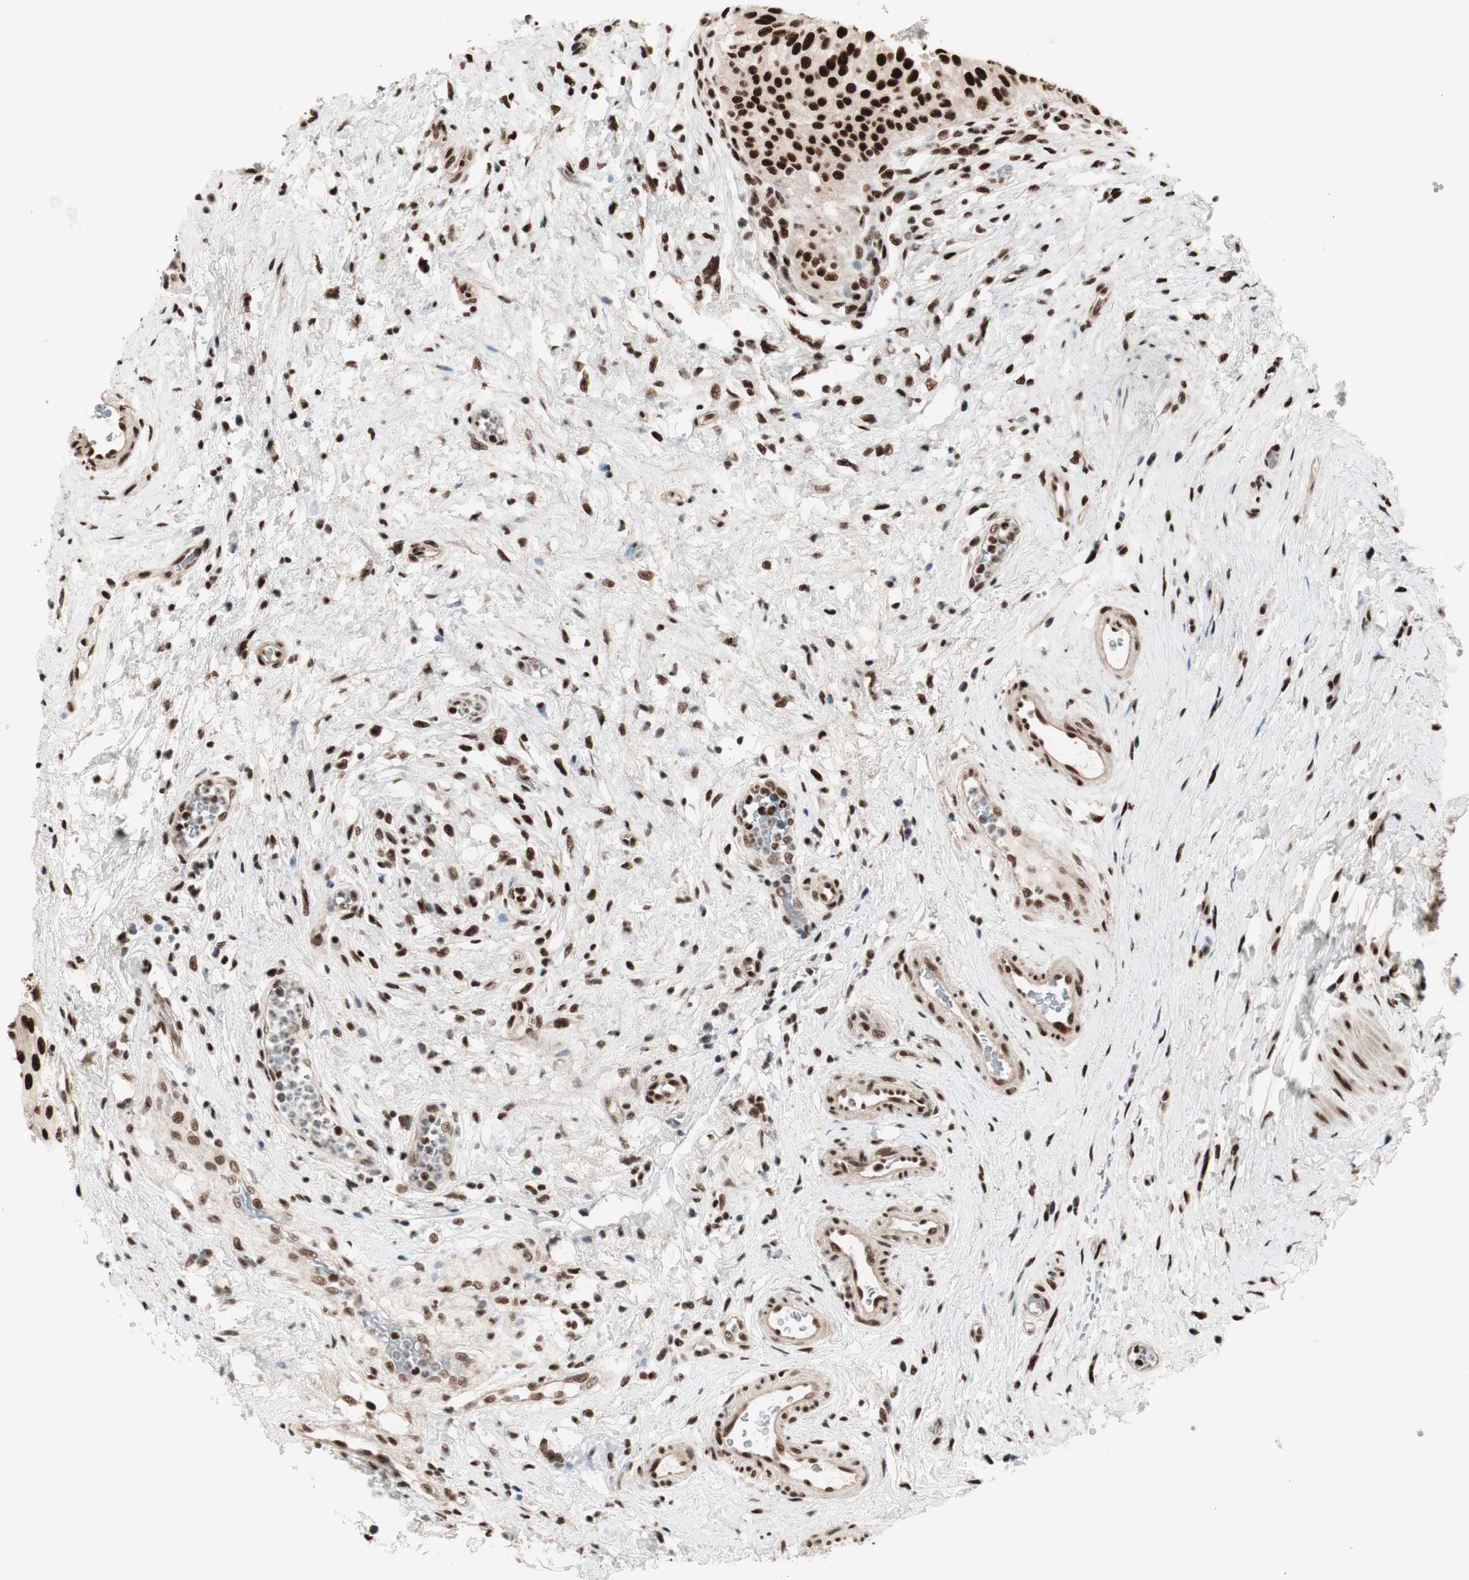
{"staining": {"intensity": "strong", "quantity": ">75%", "location": "nuclear"}, "tissue": "urinary bladder", "cell_type": "Urothelial cells", "image_type": "normal", "snomed": [{"axis": "morphology", "description": "Normal tissue, NOS"}, {"axis": "morphology", "description": "Urothelial carcinoma, High grade"}, {"axis": "topography", "description": "Urinary bladder"}], "caption": "Immunohistochemistry (IHC) histopathology image of unremarkable urinary bladder: human urinary bladder stained using IHC exhibits high levels of strong protein expression localized specifically in the nuclear of urothelial cells, appearing as a nuclear brown color.", "gene": "HEXIM1", "patient": {"sex": "male", "age": 46}}